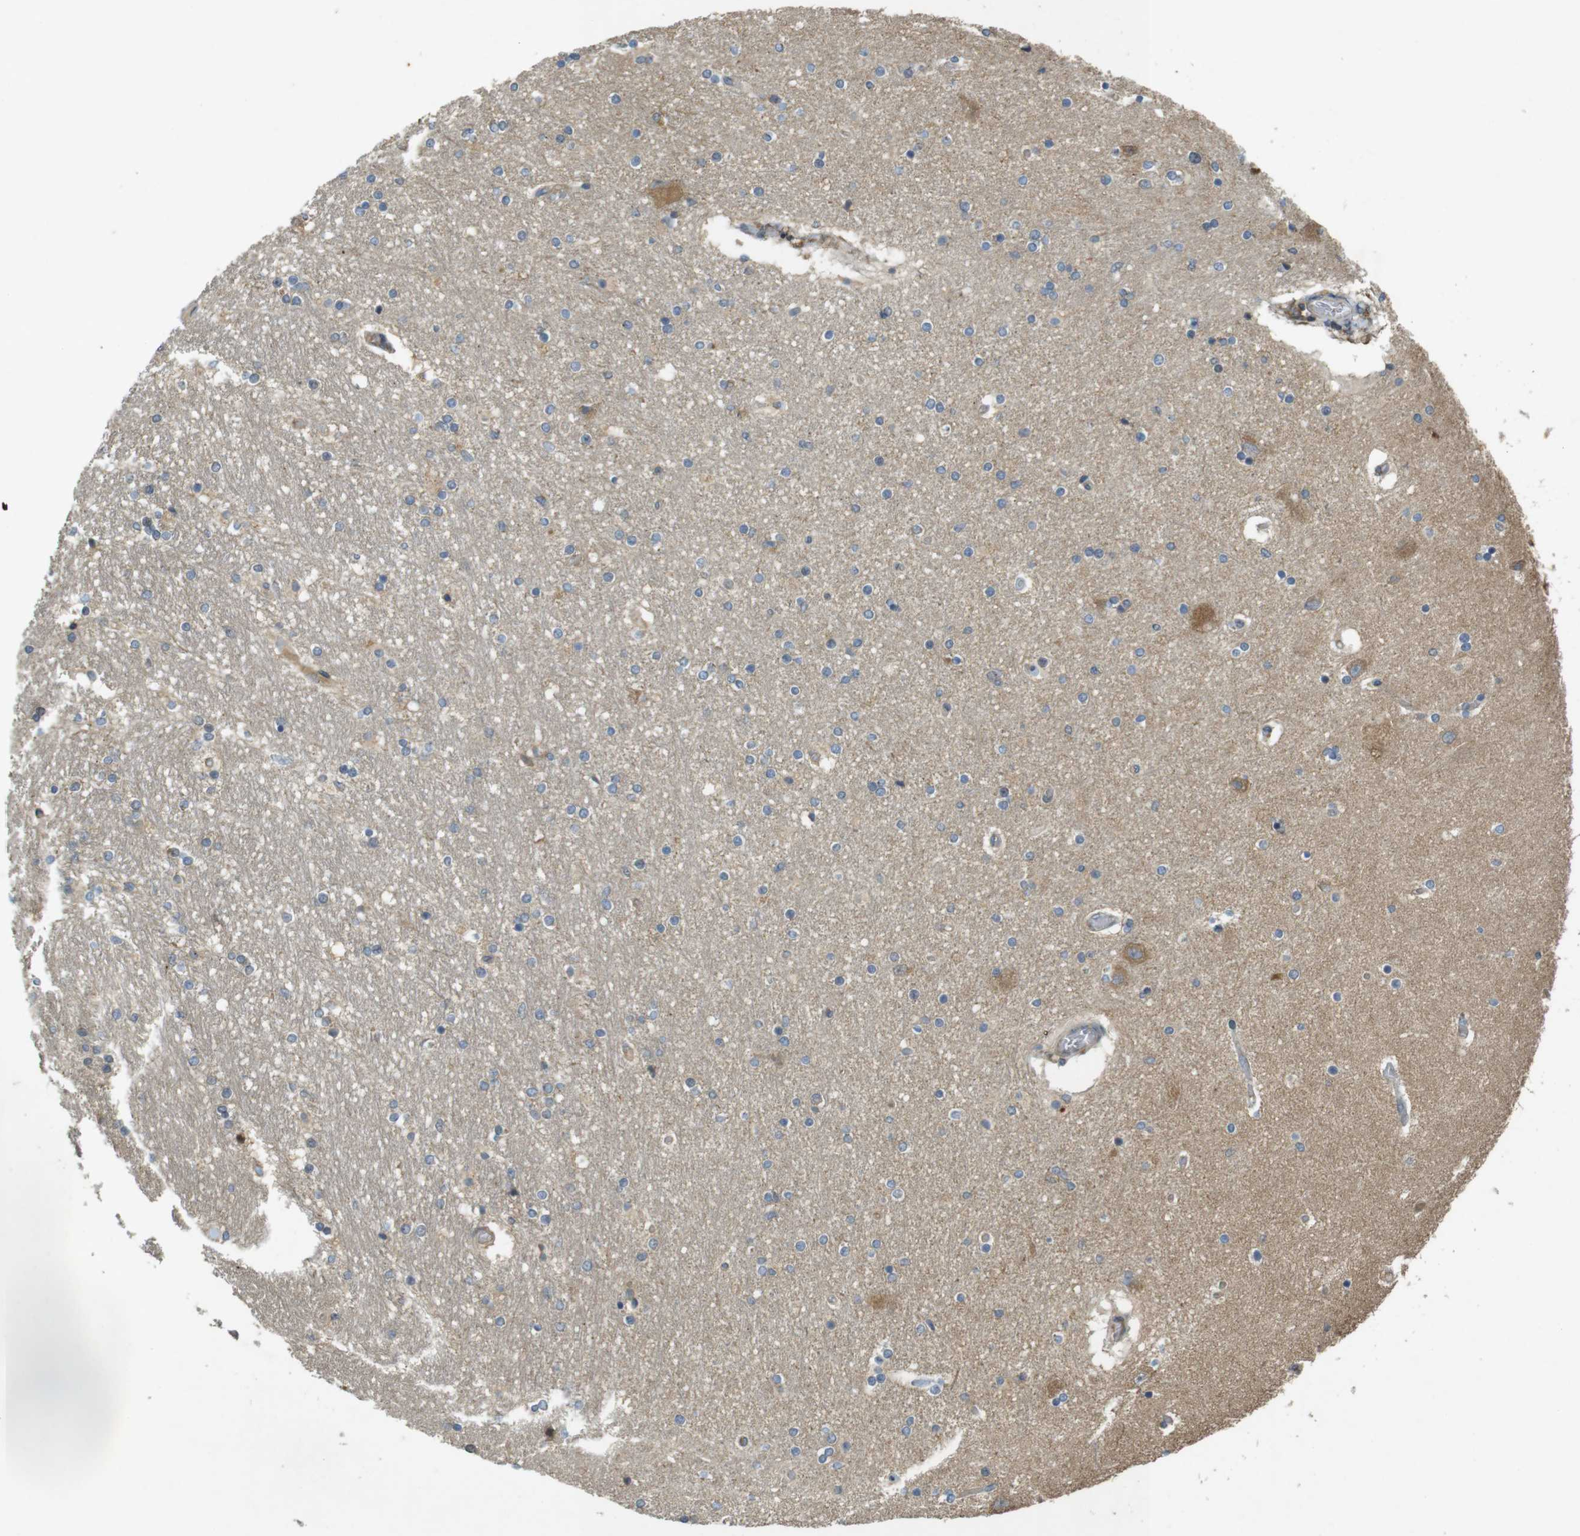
{"staining": {"intensity": "moderate", "quantity": "<25%", "location": "cytoplasmic/membranous"}, "tissue": "hippocampus", "cell_type": "Glial cells", "image_type": "normal", "snomed": [{"axis": "morphology", "description": "Normal tissue, NOS"}, {"axis": "topography", "description": "Hippocampus"}], "caption": "IHC image of normal hippocampus: hippocampus stained using immunohistochemistry exhibits low levels of moderate protein expression localized specifically in the cytoplasmic/membranous of glial cells, appearing as a cytoplasmic/membranous brown color.", "gene": "CLTC", "patient": {"sex": "female", "age": 54}}